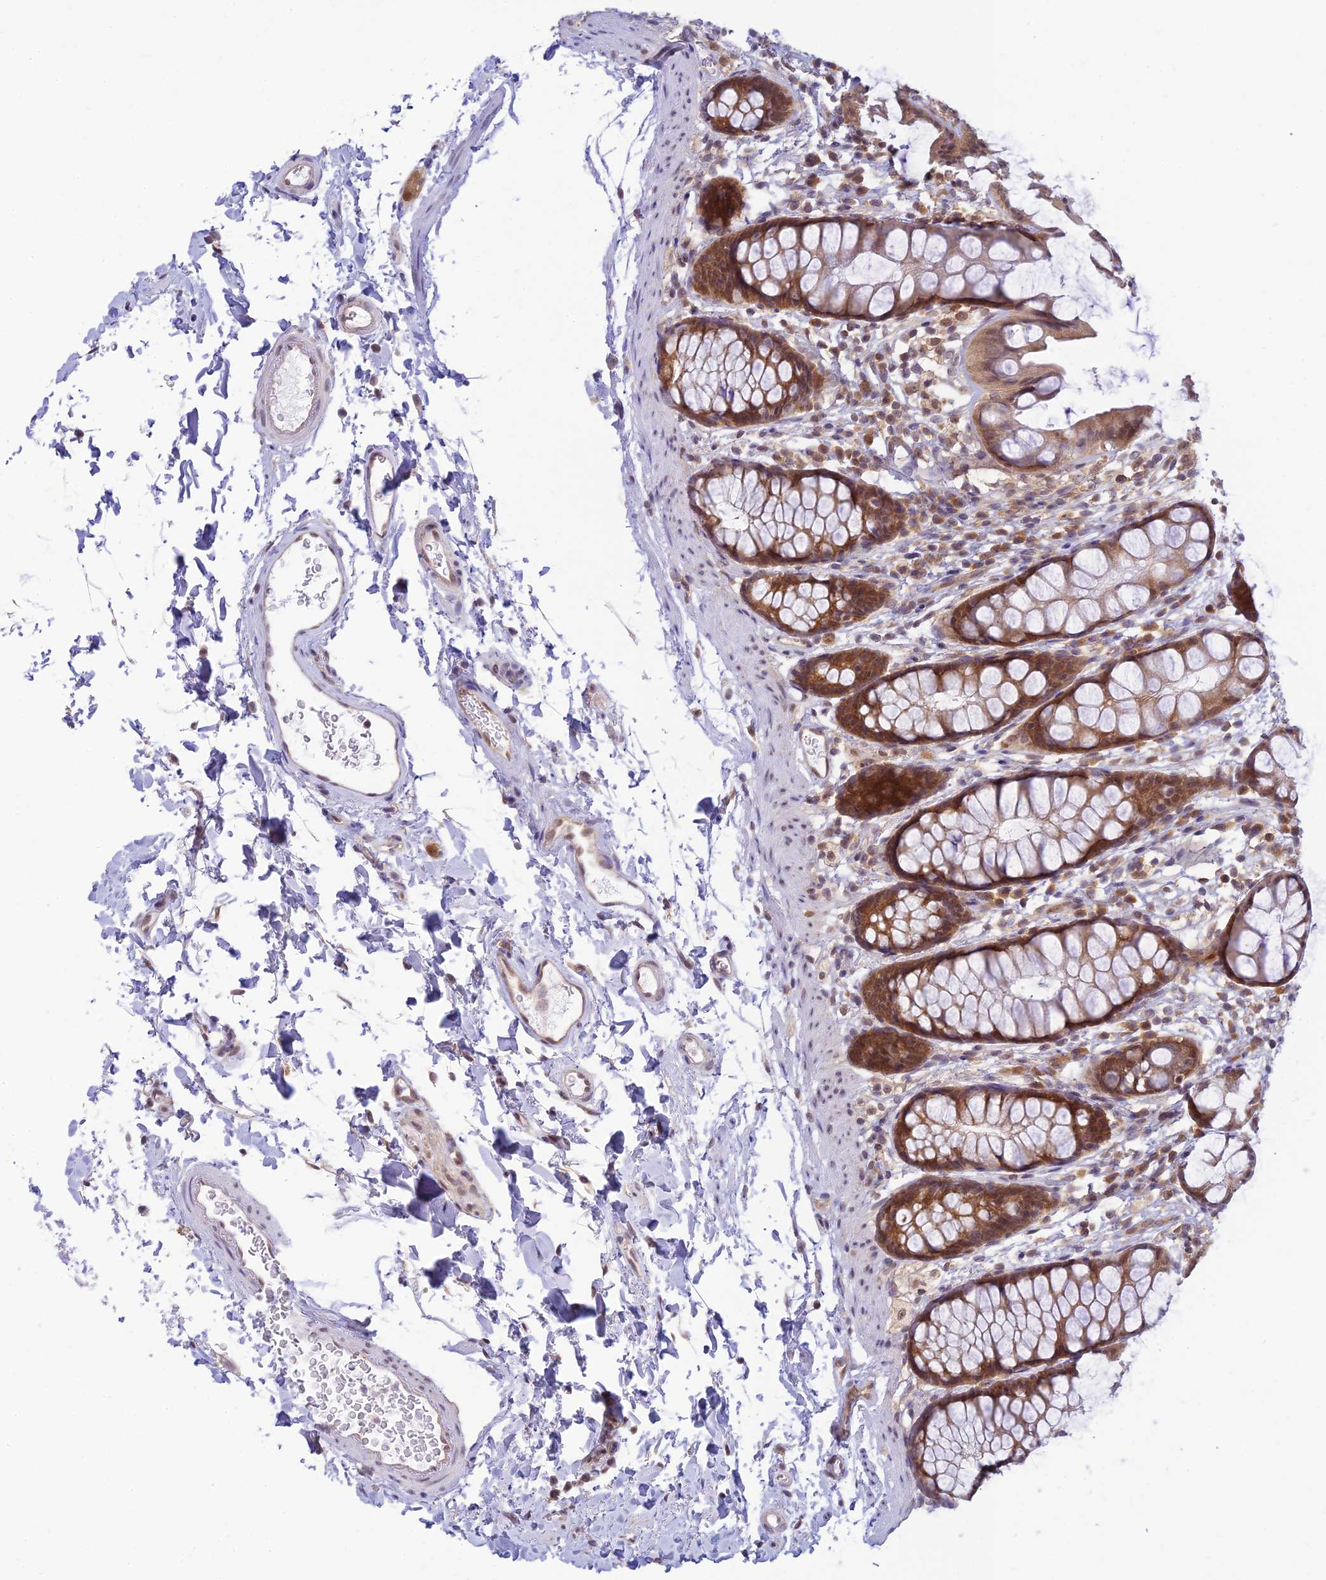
{"staining": {"intensity": "moderate", "quantity": ">75%", "location": "cytoplasmic/membranous"}, "tissue": "rectum", "cell_type": "Glandular cells", "image_type": "normal", "snomed": [{"axis": "morphology", "description": "Normal tissue, NOS"}, {"axis": "topography", "description": "Rectum"}], "caption": "The photomicrograph displays a brown stain indicating the presence of a protein in the cytoplasmic/membranous of glandular cells in rectum. (Brightfield microscopy of DAB IHC at high magnification).", "gene": "SKIC8", "patient": {"sex": "female", "age": 65}}